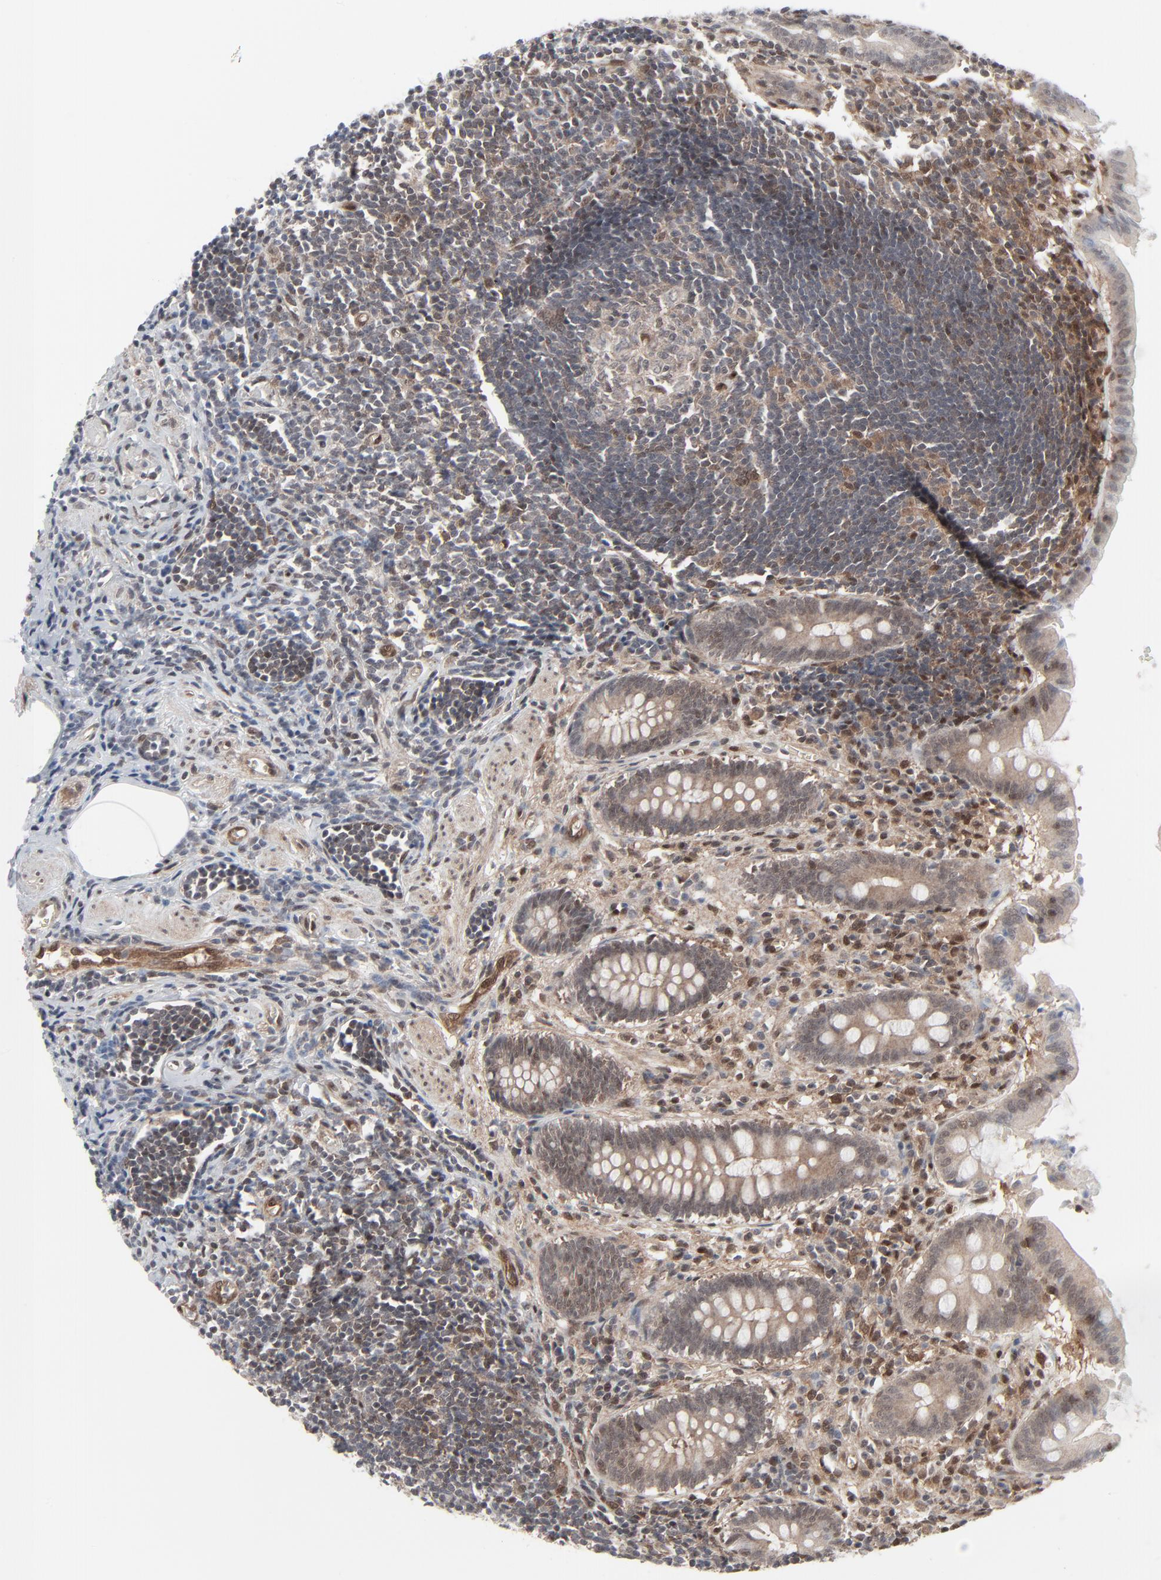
{"staining": {"intensity": "weak", "quantity": "25%-75%", "location": "cytoplasmic/membranous"}, "tissue": "appendix", "cell_type": "Glandular cells", "image_type": "normal", "snomed": [{"axis": "morphology", "description": "Normal tissue, NOS"}, {"axis": "topography", "description": "Appendix"}], "caption": "Appendix stained with immunohistochemistry reveals weak cytoplasmic/membranous positivity in approximately 25%-75% of glandular cells.", "gene": "AKT1", "patient": {"sex": "female", "age": 50}}